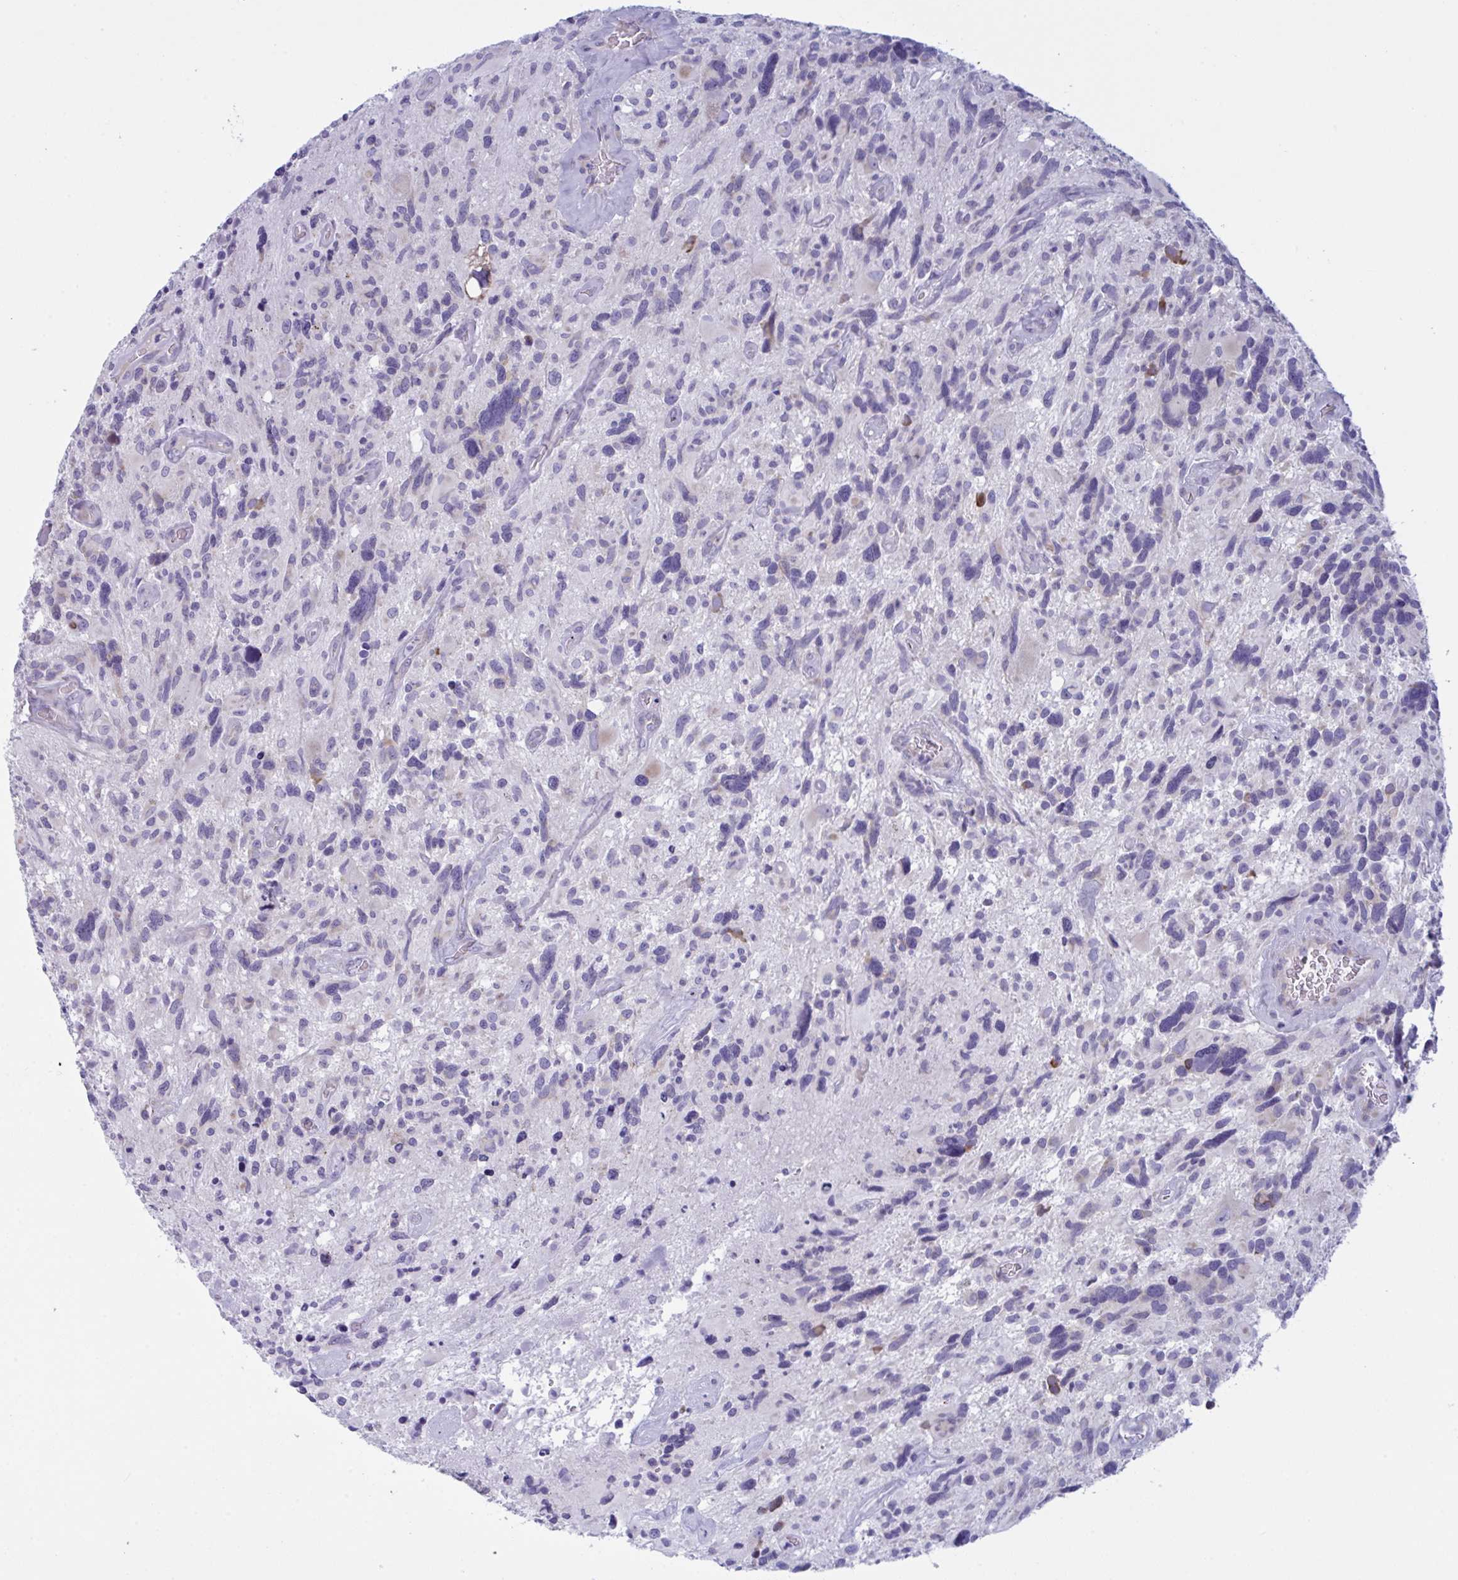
{"staining": {"intensity": "negative", "quantity": "none", "location": "none"}, "tissue": "glioma", "cell_type": "Tumor cells", "image_type": "cancer", "snomed": [{"axis": "morphology", "description": "Glioma, malignant, High grade"}, {"axis": "topography", "description": "Brain"}], "caption": "Immunohistochemical staining of malignant glioma (high-grade) shows no significant staining in tumor cells.", "gene": "ZNF684", "patient": {"sex": "male", "age": 49}}